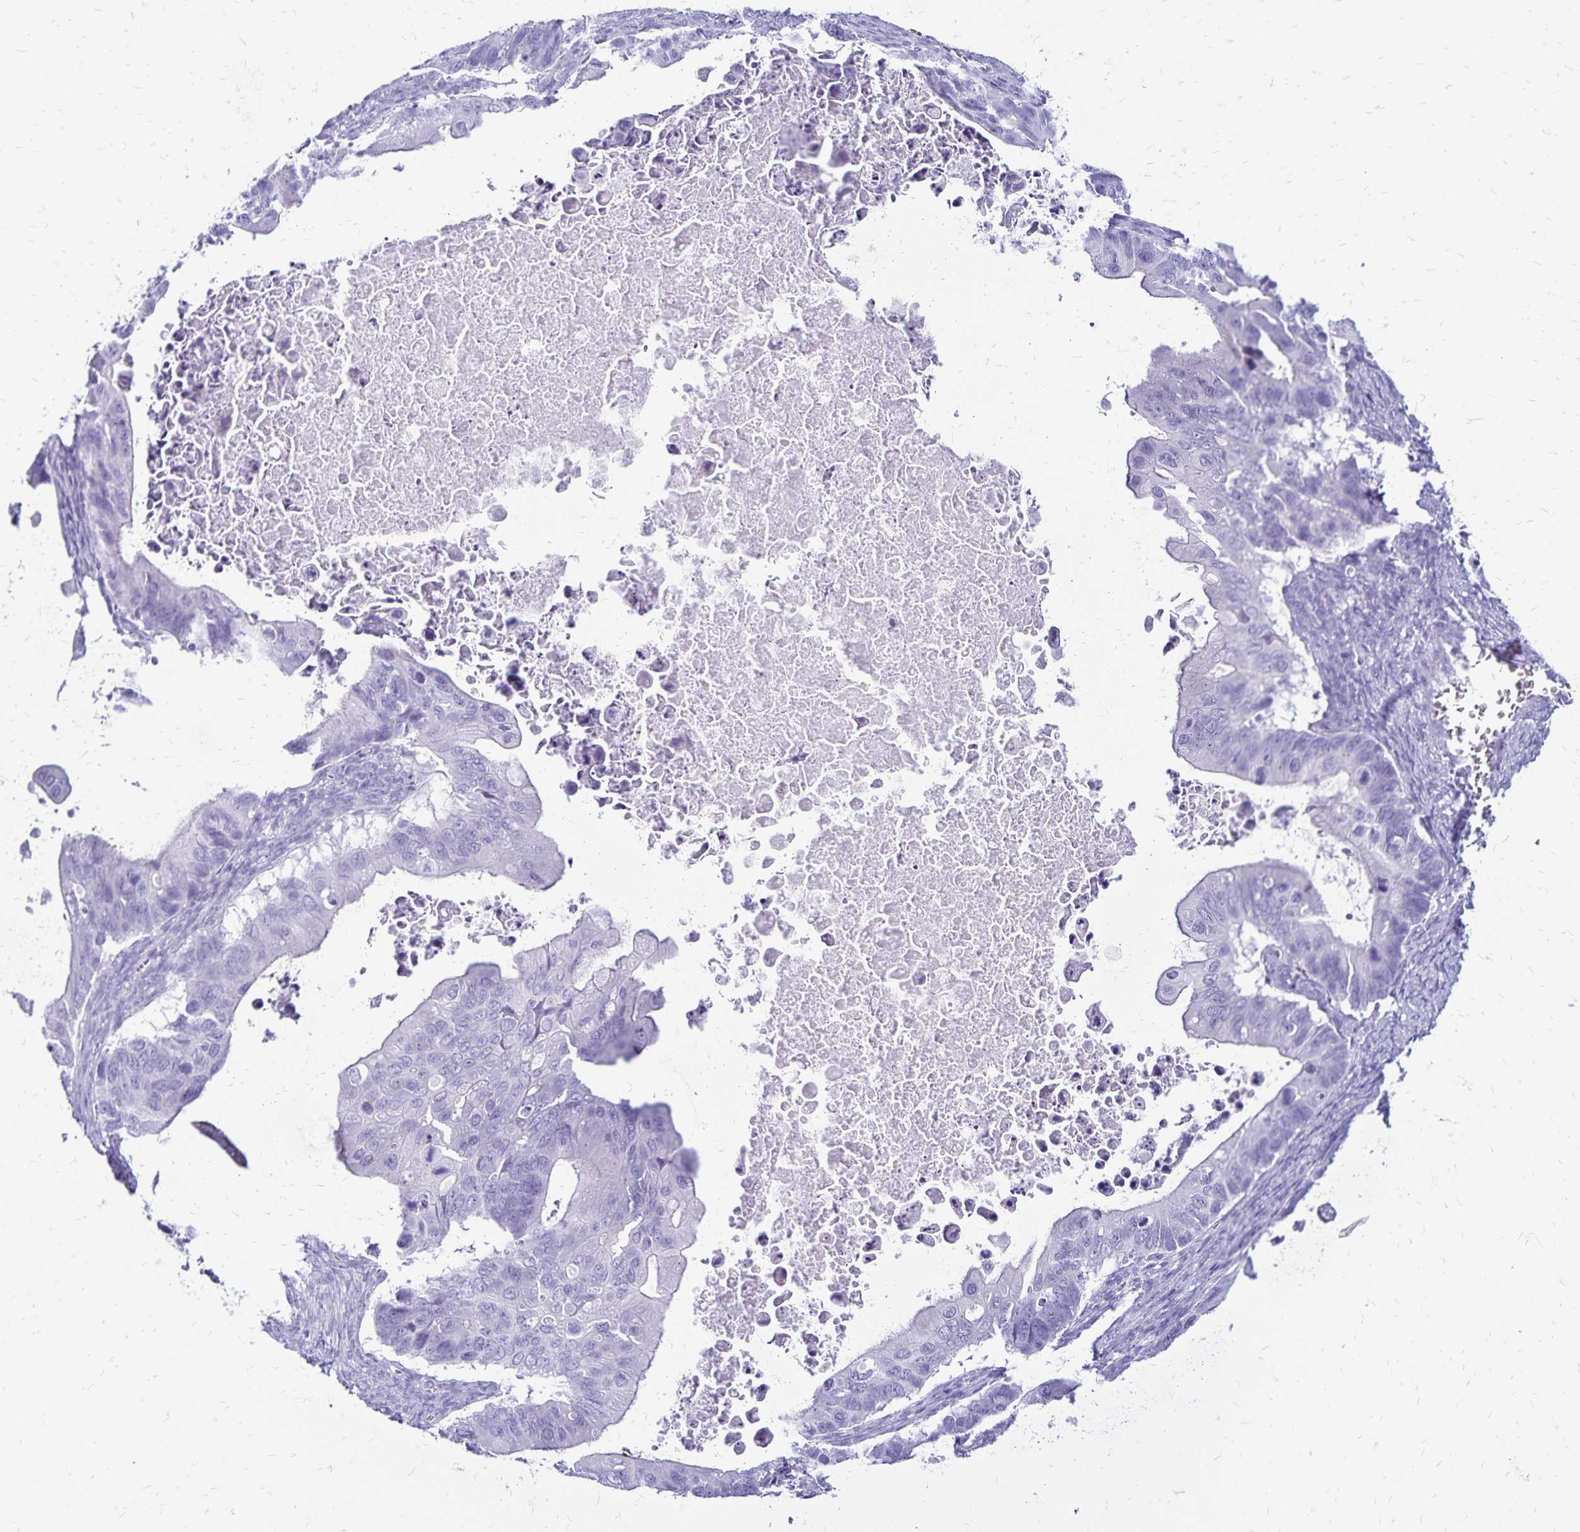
{"staining": {"intensity": "negative", "quantity": "none", "location": "none"}, "tissue": "ovarian cancer", "cell_type": "Tumor cells", "image_type": "cancer", "snomed": [{"axis": "morphology", "description": "Cystadenocarcinoma, mucinous, NOS"}, {"axis": "topography", "description": "Ovary"}], "caption": "Immunohistochemistry image of ovarian cancer stained for a protein (brown), which exhibits no positivity in tumor cells.", "gene": "LIN28B", "patient": {"sex": "female", "age": 64}}